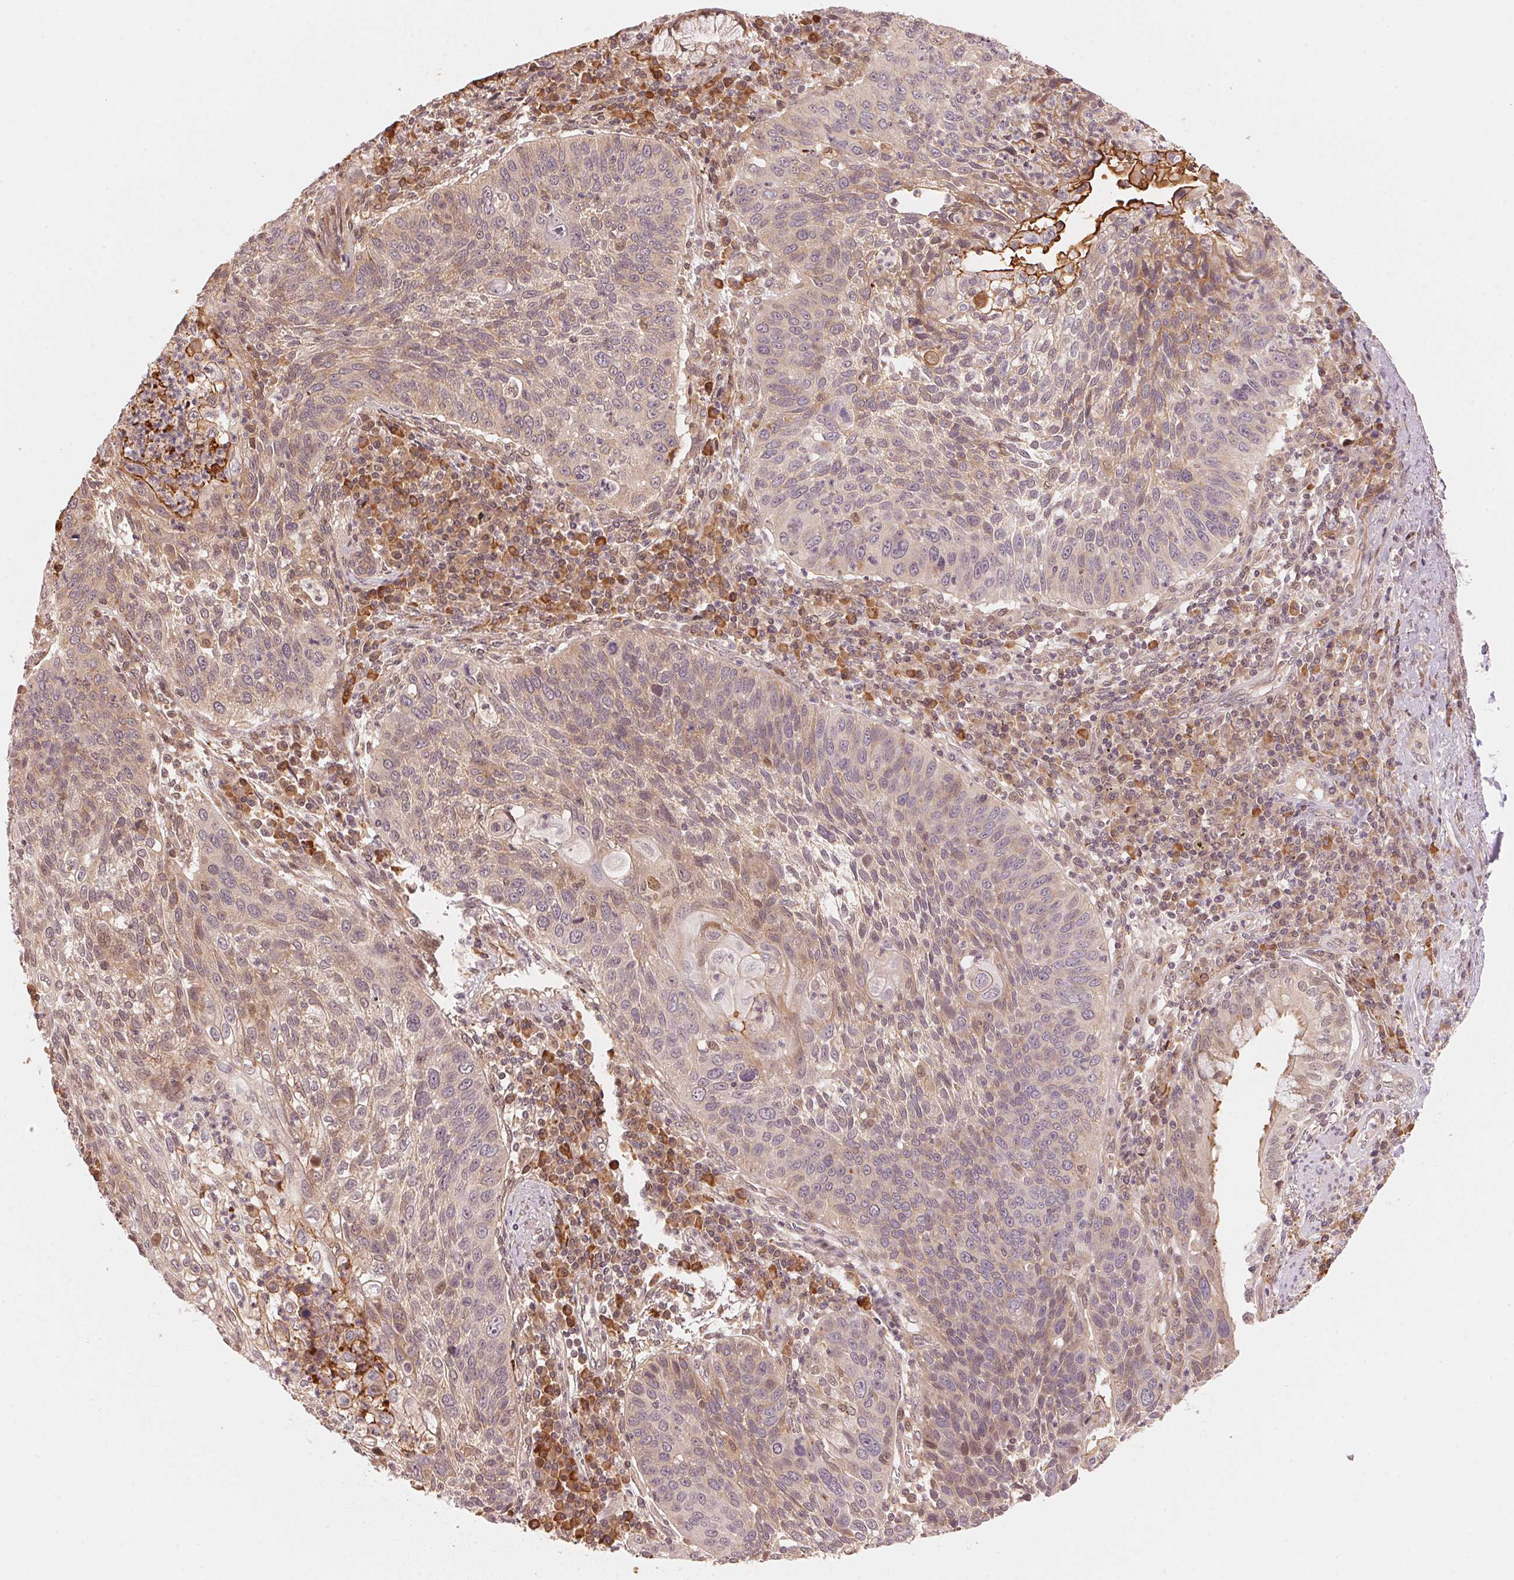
{"staining": {"intensity": "weak", "quantity": "25%-75%", "location": "cytoplasmic/membranous"}, "tissue": "lung cancer", "cell_type": "Tumor cells", "image_type": "cancer", "snomed": [{"axis": "morphology", "description": "Squamous cell carcinoma, NOS"}, {"axis": "morphology", "description": "Squamous cell carcinoma, metastatic, NOS"}, {"axis": "topography", "description": "Lung"}, {"axis": "topography", "description": "Pleura, NOS"}], "caption": "Lung cancer stained with a brown dye displays weak cytoplasmic/membranous positive staining in about 25%-75% of tumor cells.", "gene": "PRKN", "patient": {"sex": "male", "age": 72}}